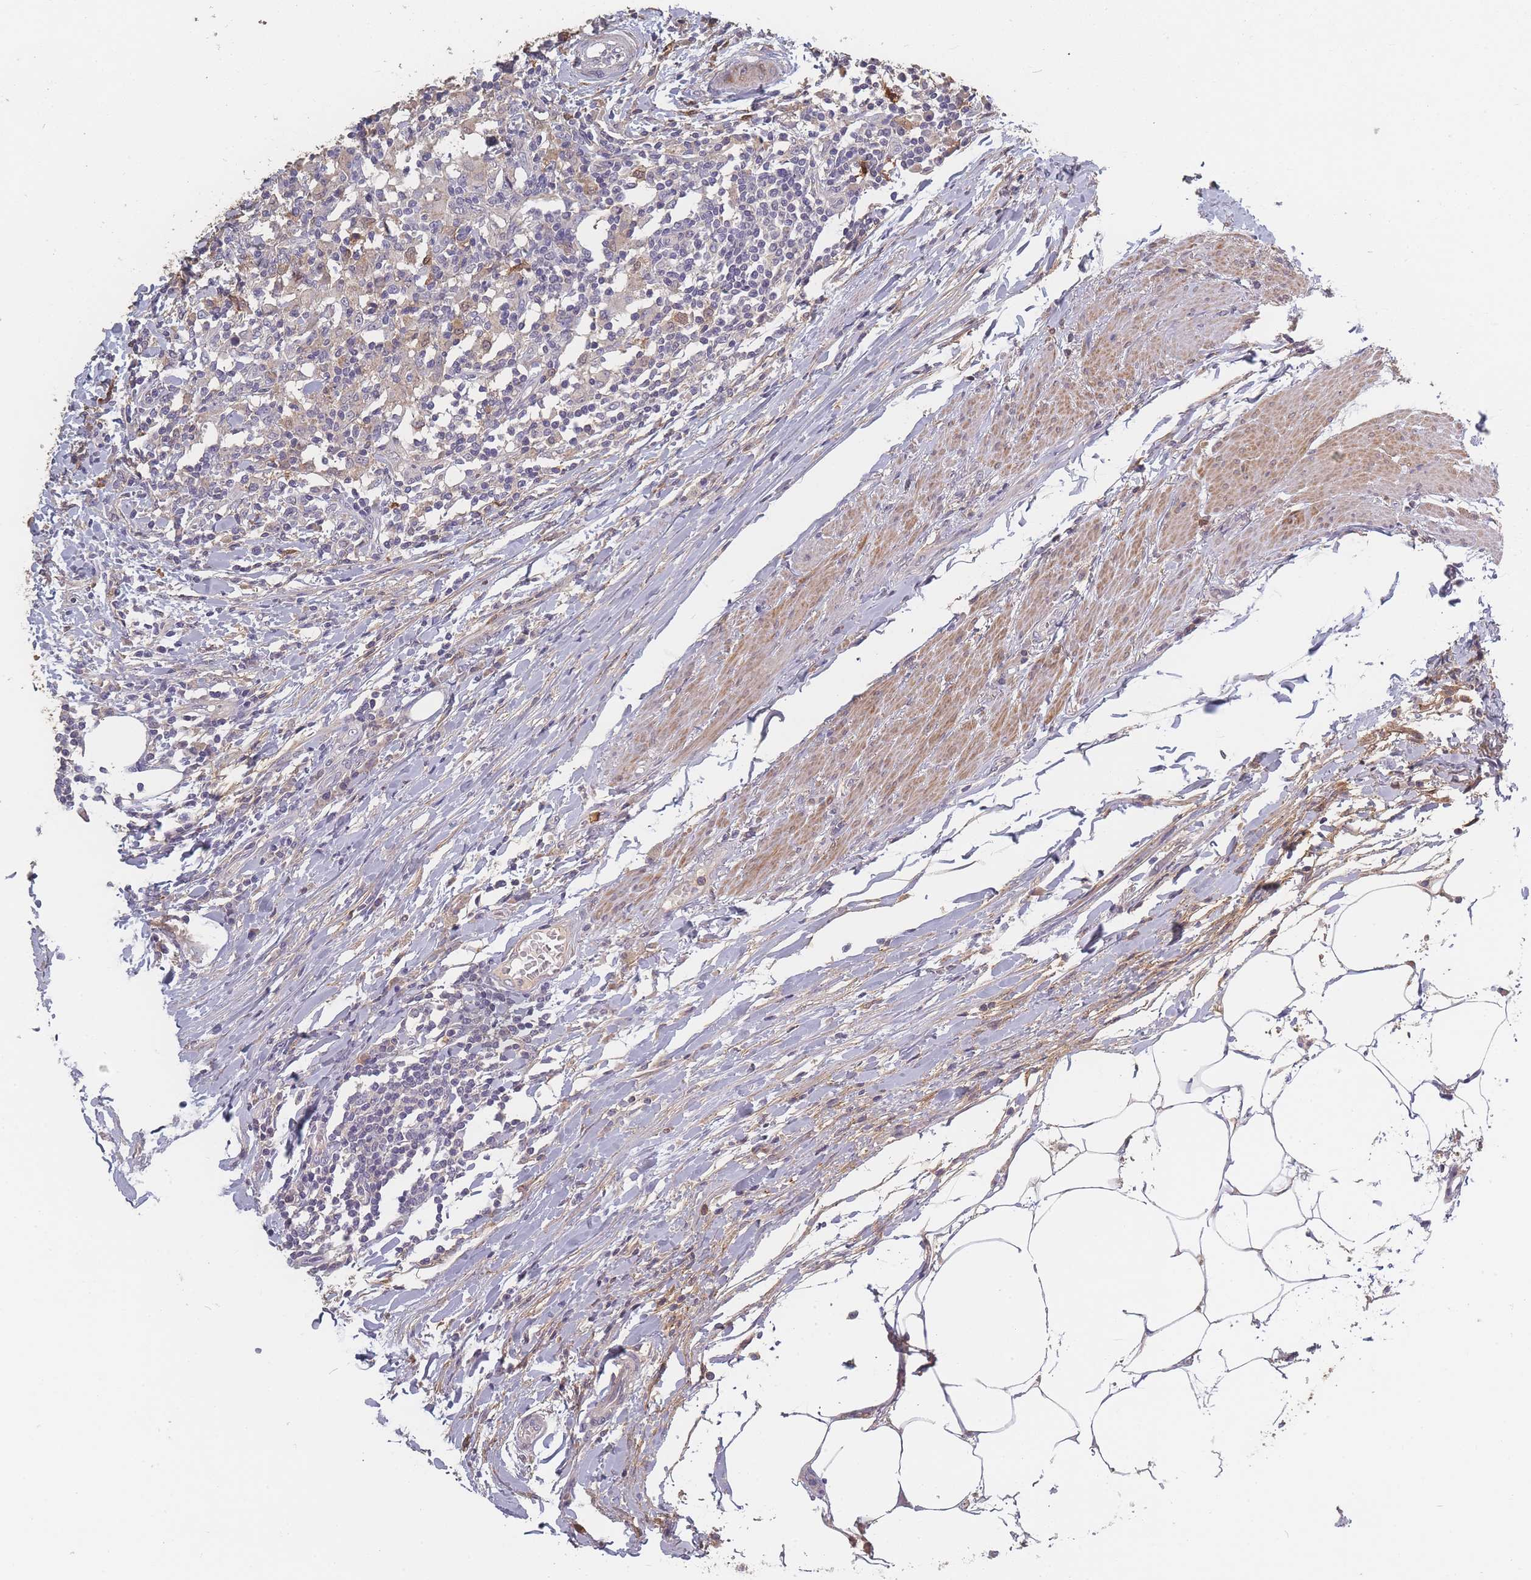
{"staining": {"intensity": "negative", "quantity": "none", "location": "none"}, "tissue": "urothelial cancer", "cell_type": "Tumor cells", "image_type": "cancer", "snomed": [{"axis": "morphology", "description": "Urothelial carcinoma, High grade"}, {"axis": "topography", "description": "Urinary bladder"}], "caption": "Human urothelial cancer stained for a protein using IHC demonstrates no staining in tumor cells.", "gene": "BST1", "patient": {"sex": "male", "age": 61}}